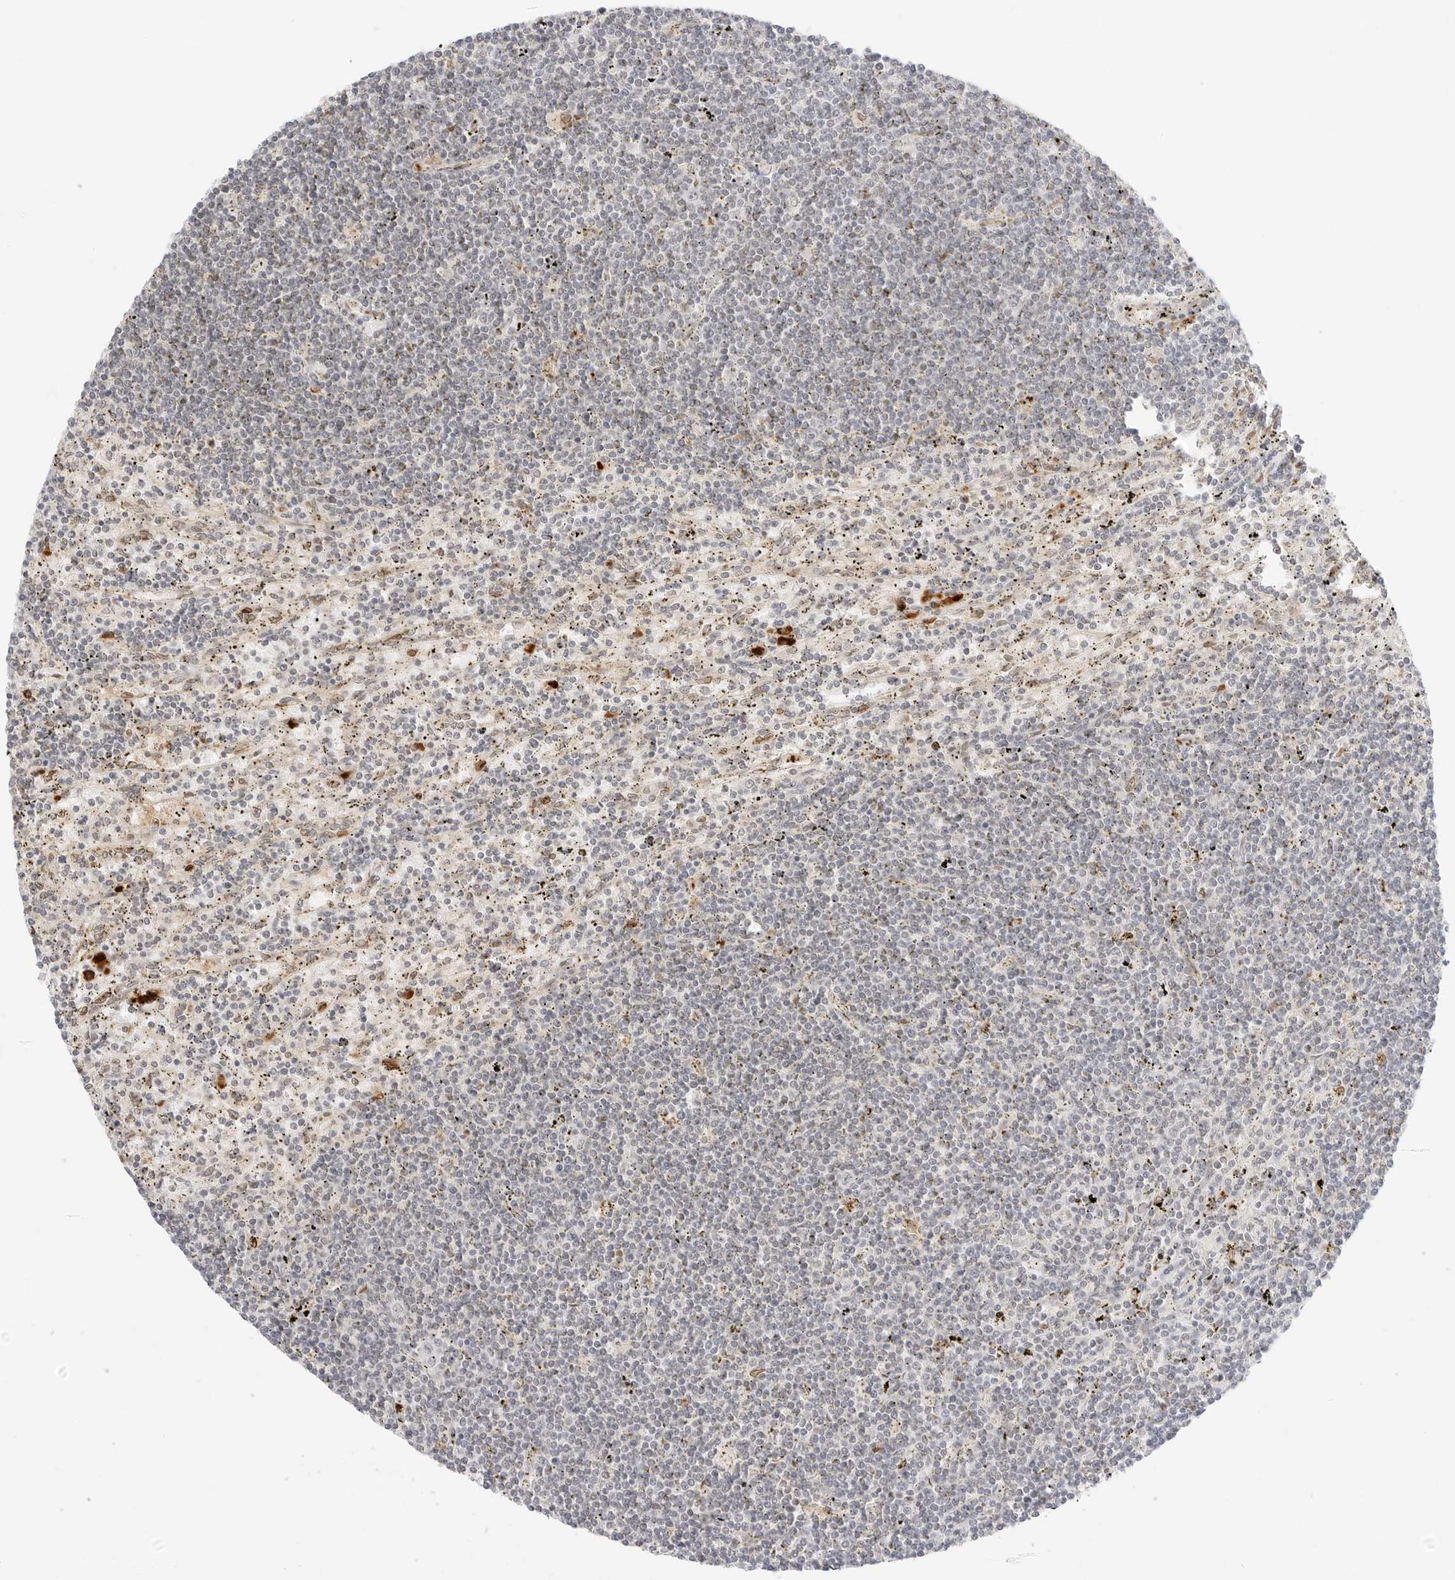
{"staining": {"intensity": "negative", "quantity": "none", "location": "none"}, "tissue": "lymphoma", "cell_type": "Tumor cells", "image_type": "cancer", "snomed": [{"axis": "morphology", "description": "Malignant lymphoma, non-Hodgkin's type, Low grade"}, {"axis": "topography", "description": "Spleen"}], "caption": "This is an IHC histopathology image of human low-grade malignant lymphoma, non-Hodgkin's type. There is no staining in tumor cells.", "gene": "TEKT2", "patient": {"sex": "male", "age": 76}}